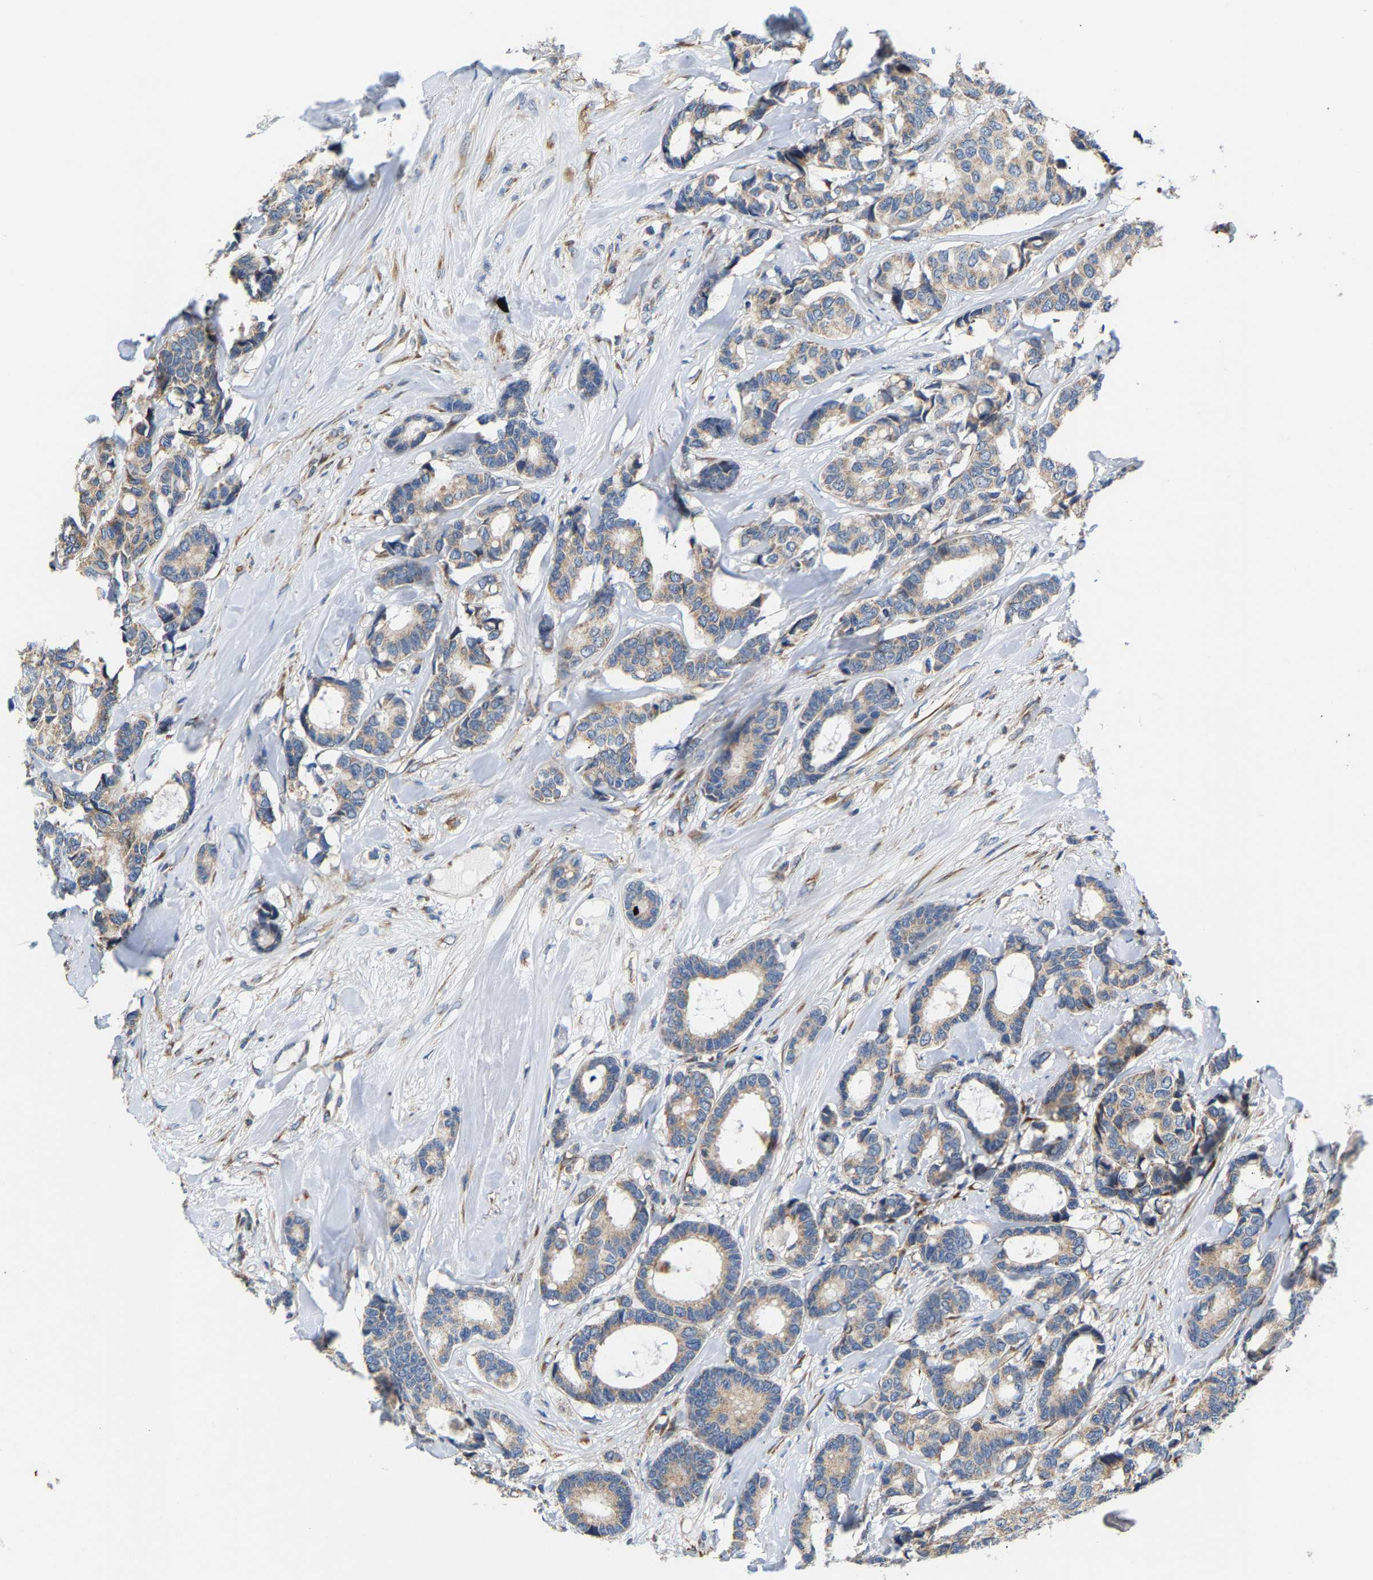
{"staining": {"intensity": "weak", "quantity": ">75%", "location": "cytoplasmic/membranous"}, "tissue": "breast cancer", "cell_type": "Tumor cells", "image_type": "cancer", "snomed": [{"axis": "morphology", "description": "Duct carcinoma"}, {"axis": "topography", "description": "Breast"}], "caption": "Immunohistochemistry image of neoplastic tissue: human invasive ductal carcinoma (breast) stained using IHC shows low levels of weak protein expression localized specifically in the cytoplasmic/membranous of tumor cells, appearing as a cytoplasmic/membranous brown color.", "gene": "TMEM168", "patient": {"sex": "female", "age": 87}}